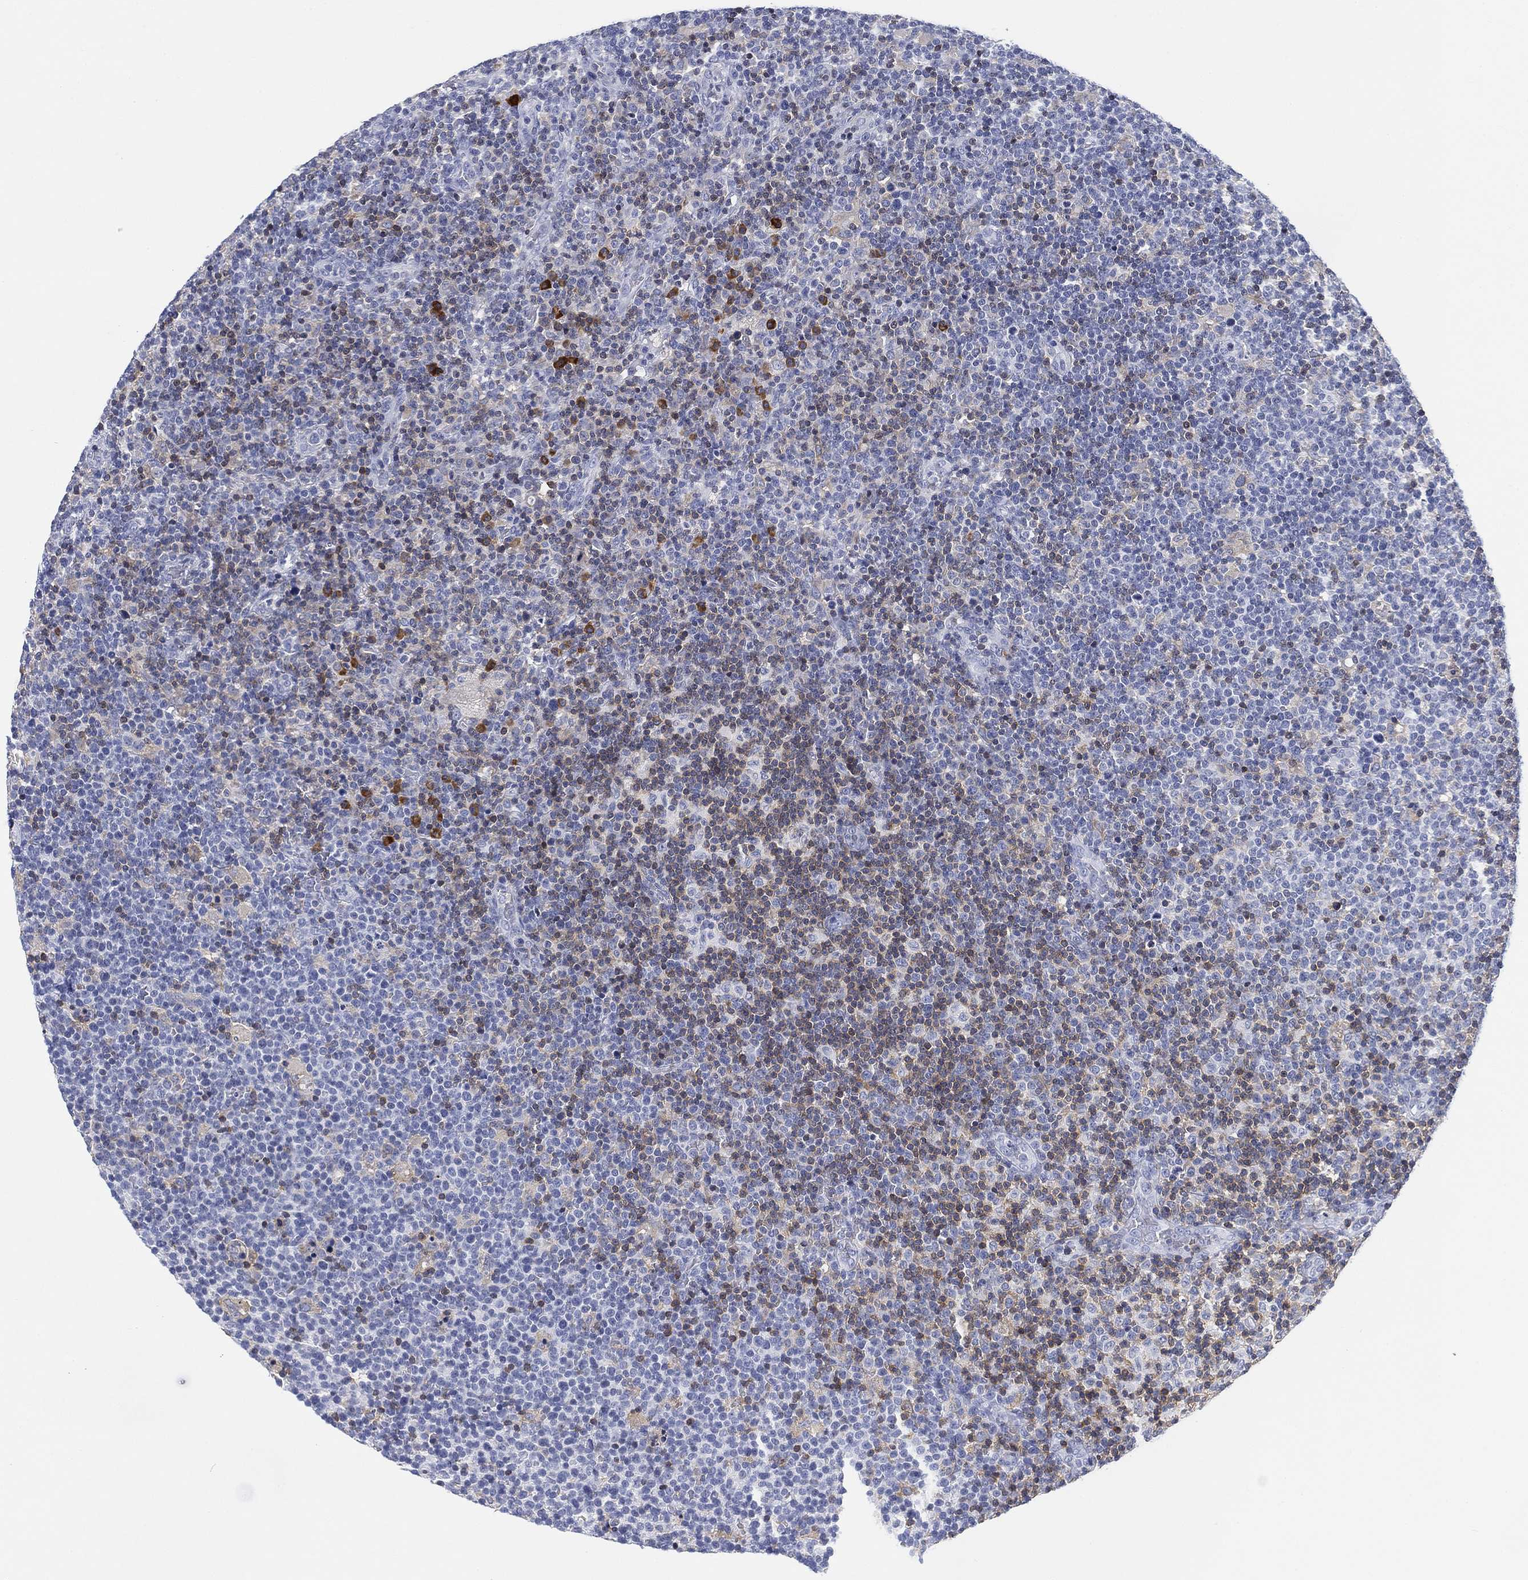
{"staining": {"intensity": "negative", "quantity": "none", "location": "none"}, "tissue": "lymphoma", "cell_type": "Tumor cells", "image_type": "cancer", "snomed": [{"axis": "morphology", "description": "Malignant lymphoma, non-Hodgkin's type, High grade"}, {"axis": "topography", "description": "Lymph node"}], "caption": "Tumor cells show no significant protein positivity in lymphoma.", "gene": "FYB1", "patient": {"sex": "male", "age": 61}}